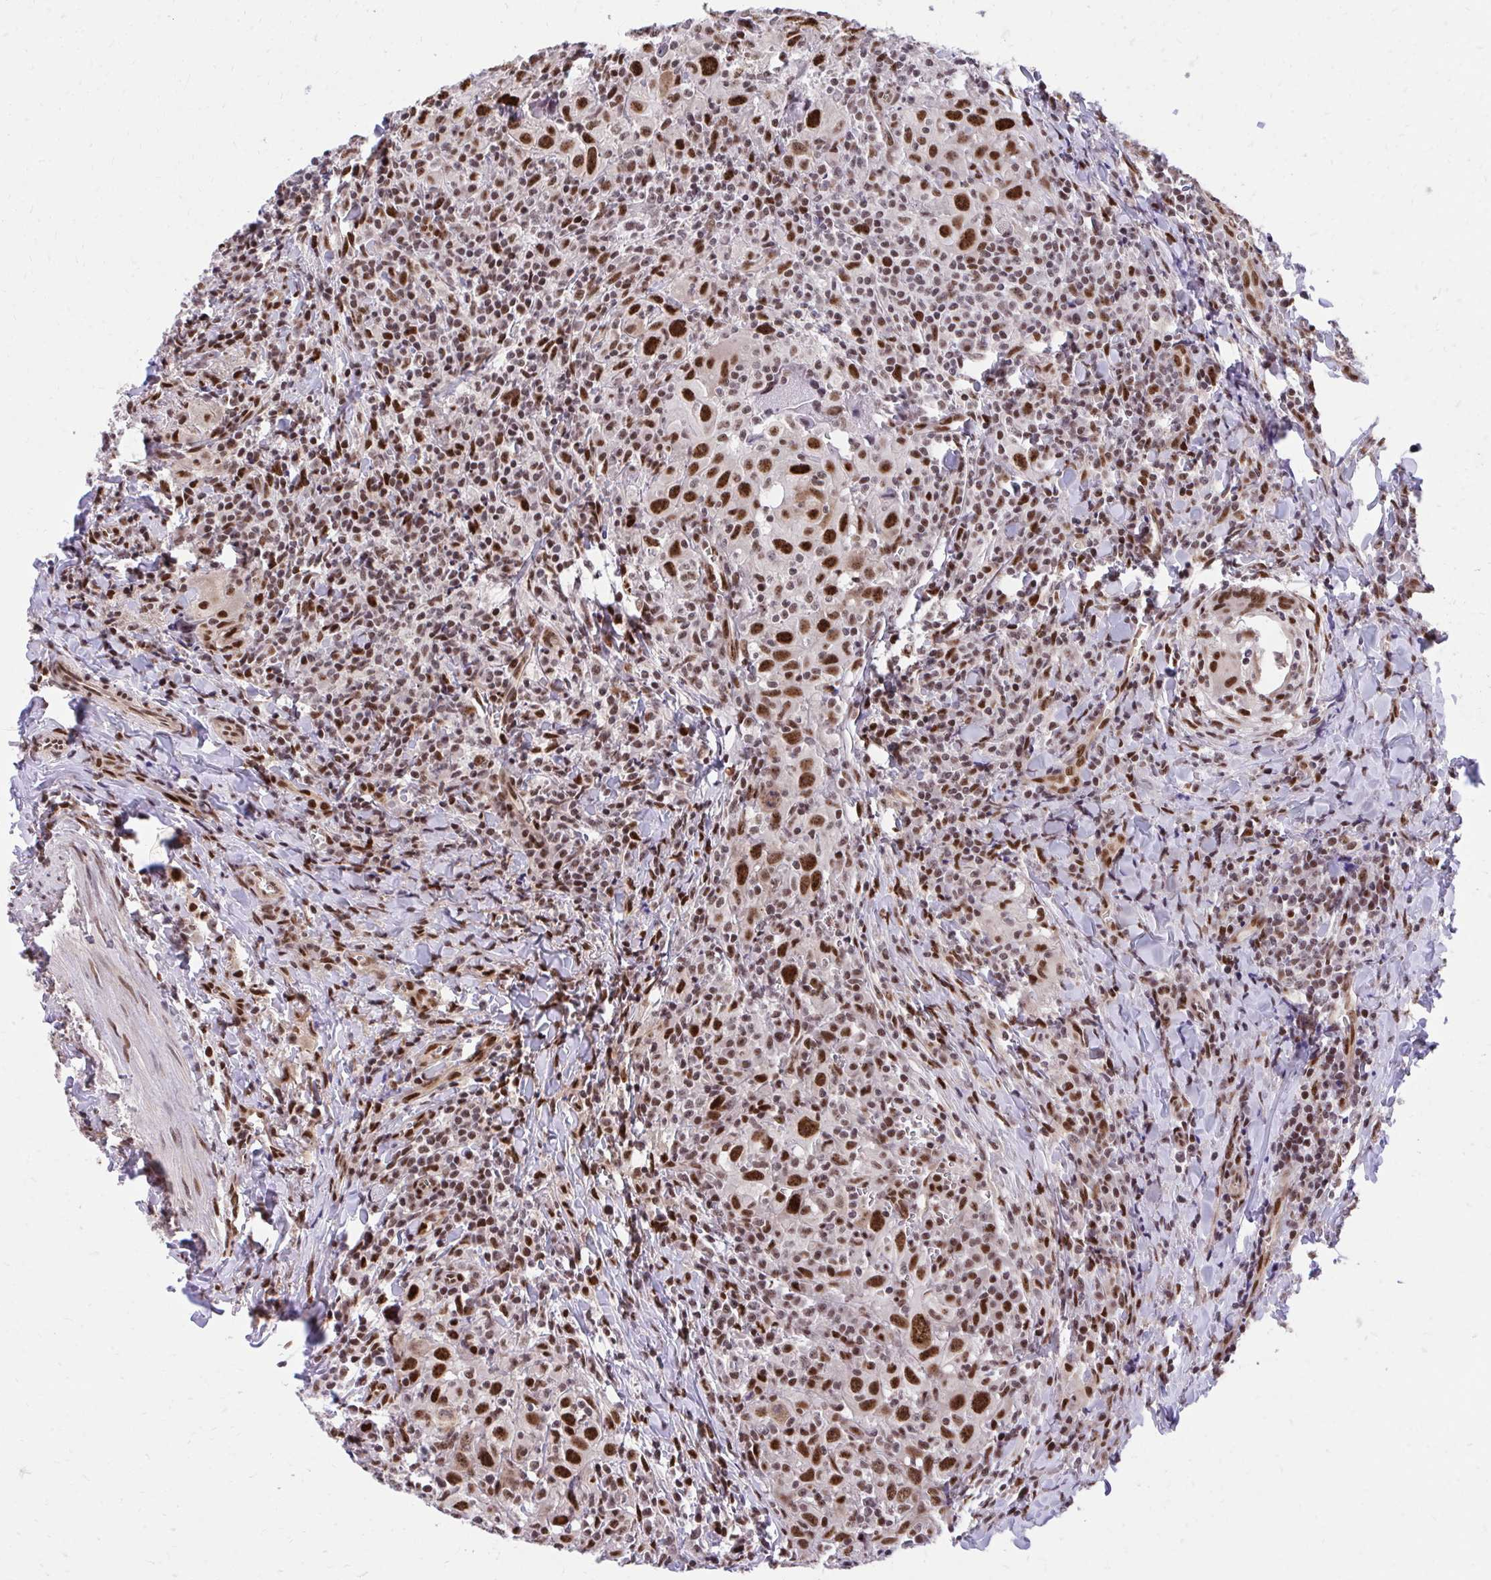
{"staining": {"intensity": "strong", "quantity": ">75%", "location": "nuclear"}, "tissue": "head and neck cancer", "cell_type": "Tumor cells", "image_type": "cancer", "snomed": [{"axis": "morphology", "description": "Squamous cell carcinoma, NOS"}, {"axis": "topography", "description": "Head-Neck"}], "caption": "Strong nuclear staining for a protein is appreciated in about >75% of tumor cells of squamous cell carcinoma (head and neck) using immunohistochemistry (IHC).", "gene": "HOXA4", "patient": {"sex": "female", "age": 95}}